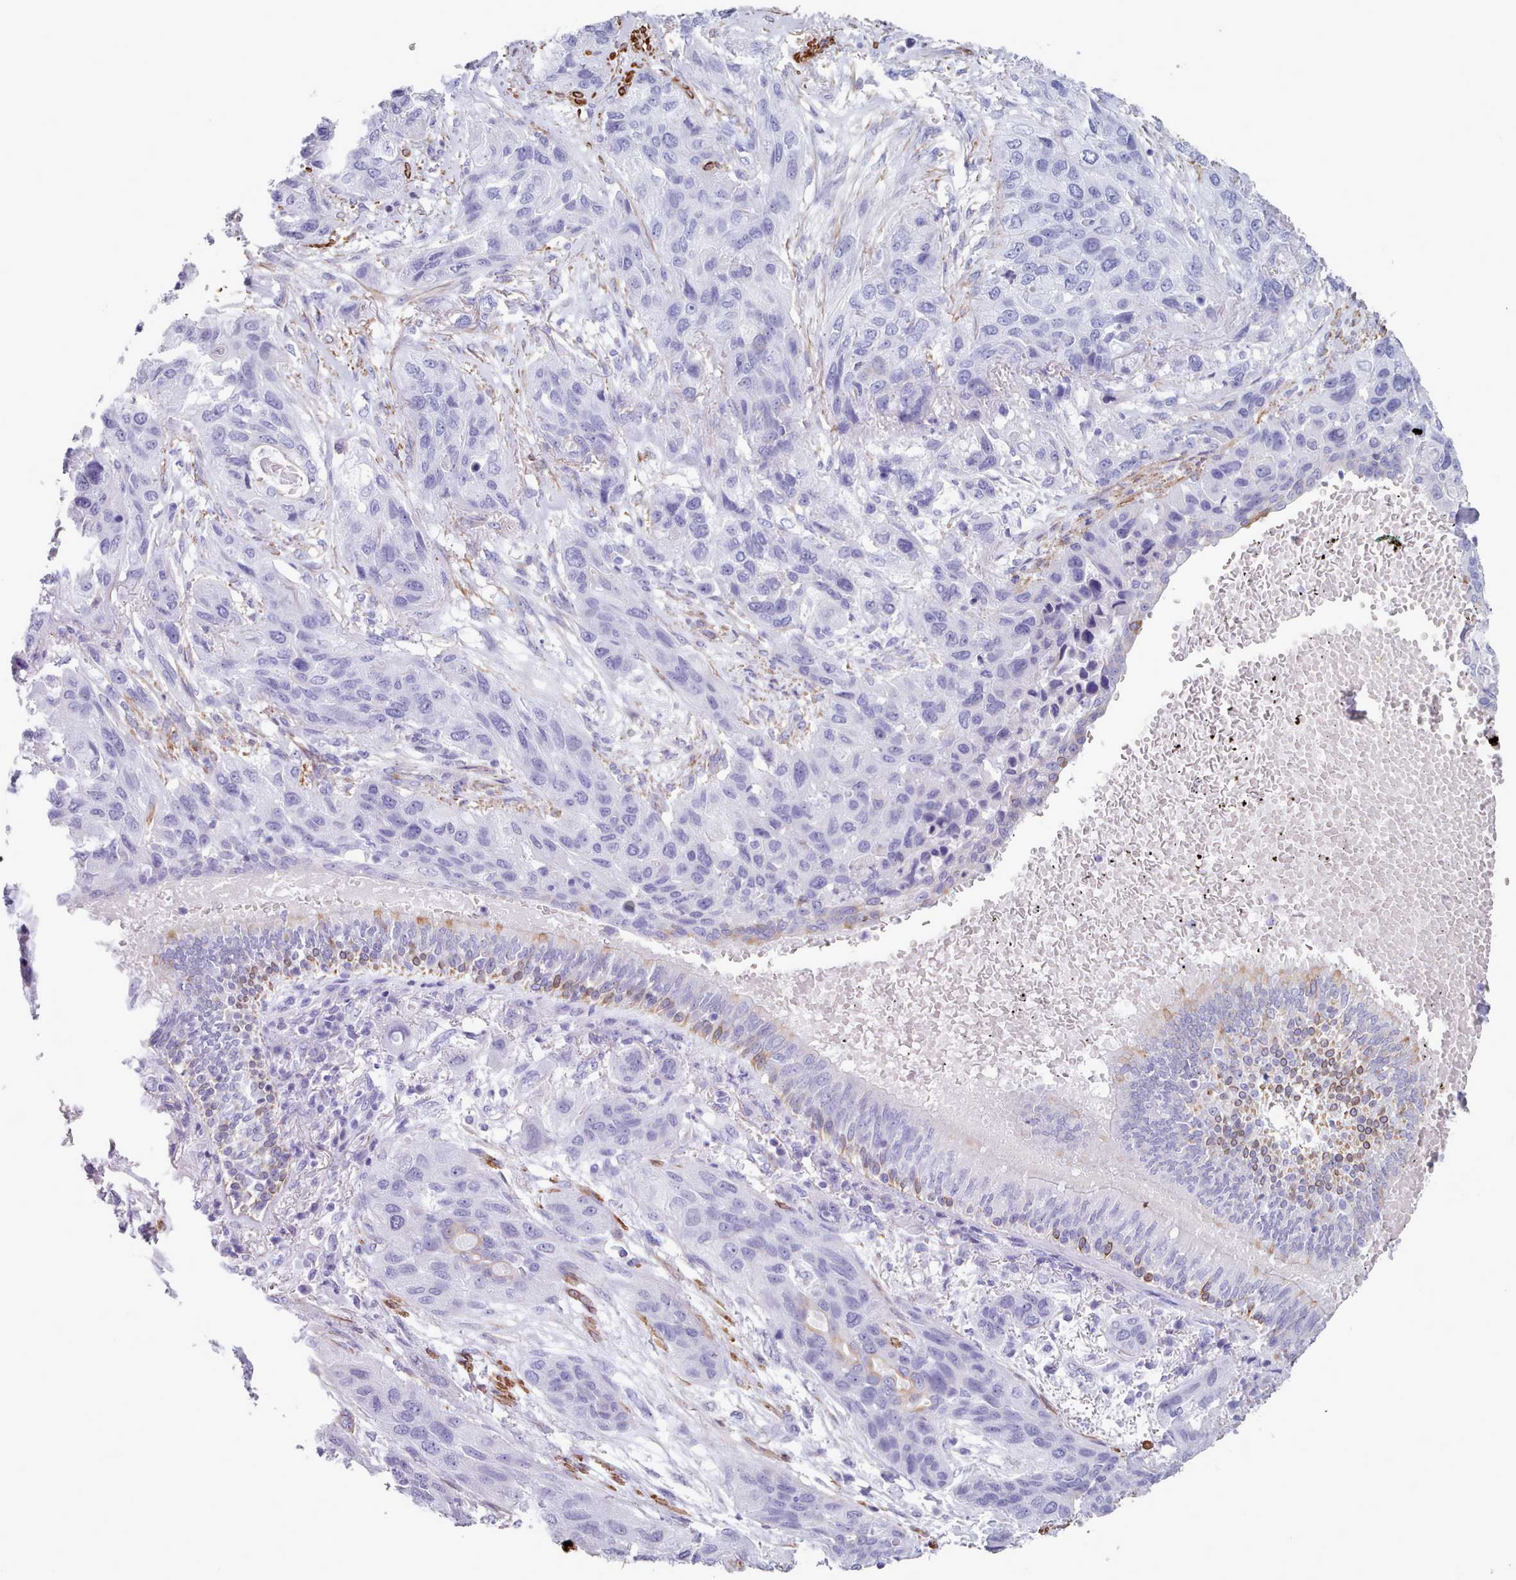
{"staining": {"intensity": "negative", "quantity": "none", "location": "none"}, "tissue": "lung cancer", "cell_type": "Tumor cells", "image_type": "cancer", "snomed": [{"axis": "morphology", "description": "Squamous cell carcinoma, NOS"}, {"axis": "topography", "description": "Lung"}], "caption": "There is no significant positivity in tumor cells of lung cancer.", "gene": "FPGS", "patient": {"sex": "female", "age": 70}}